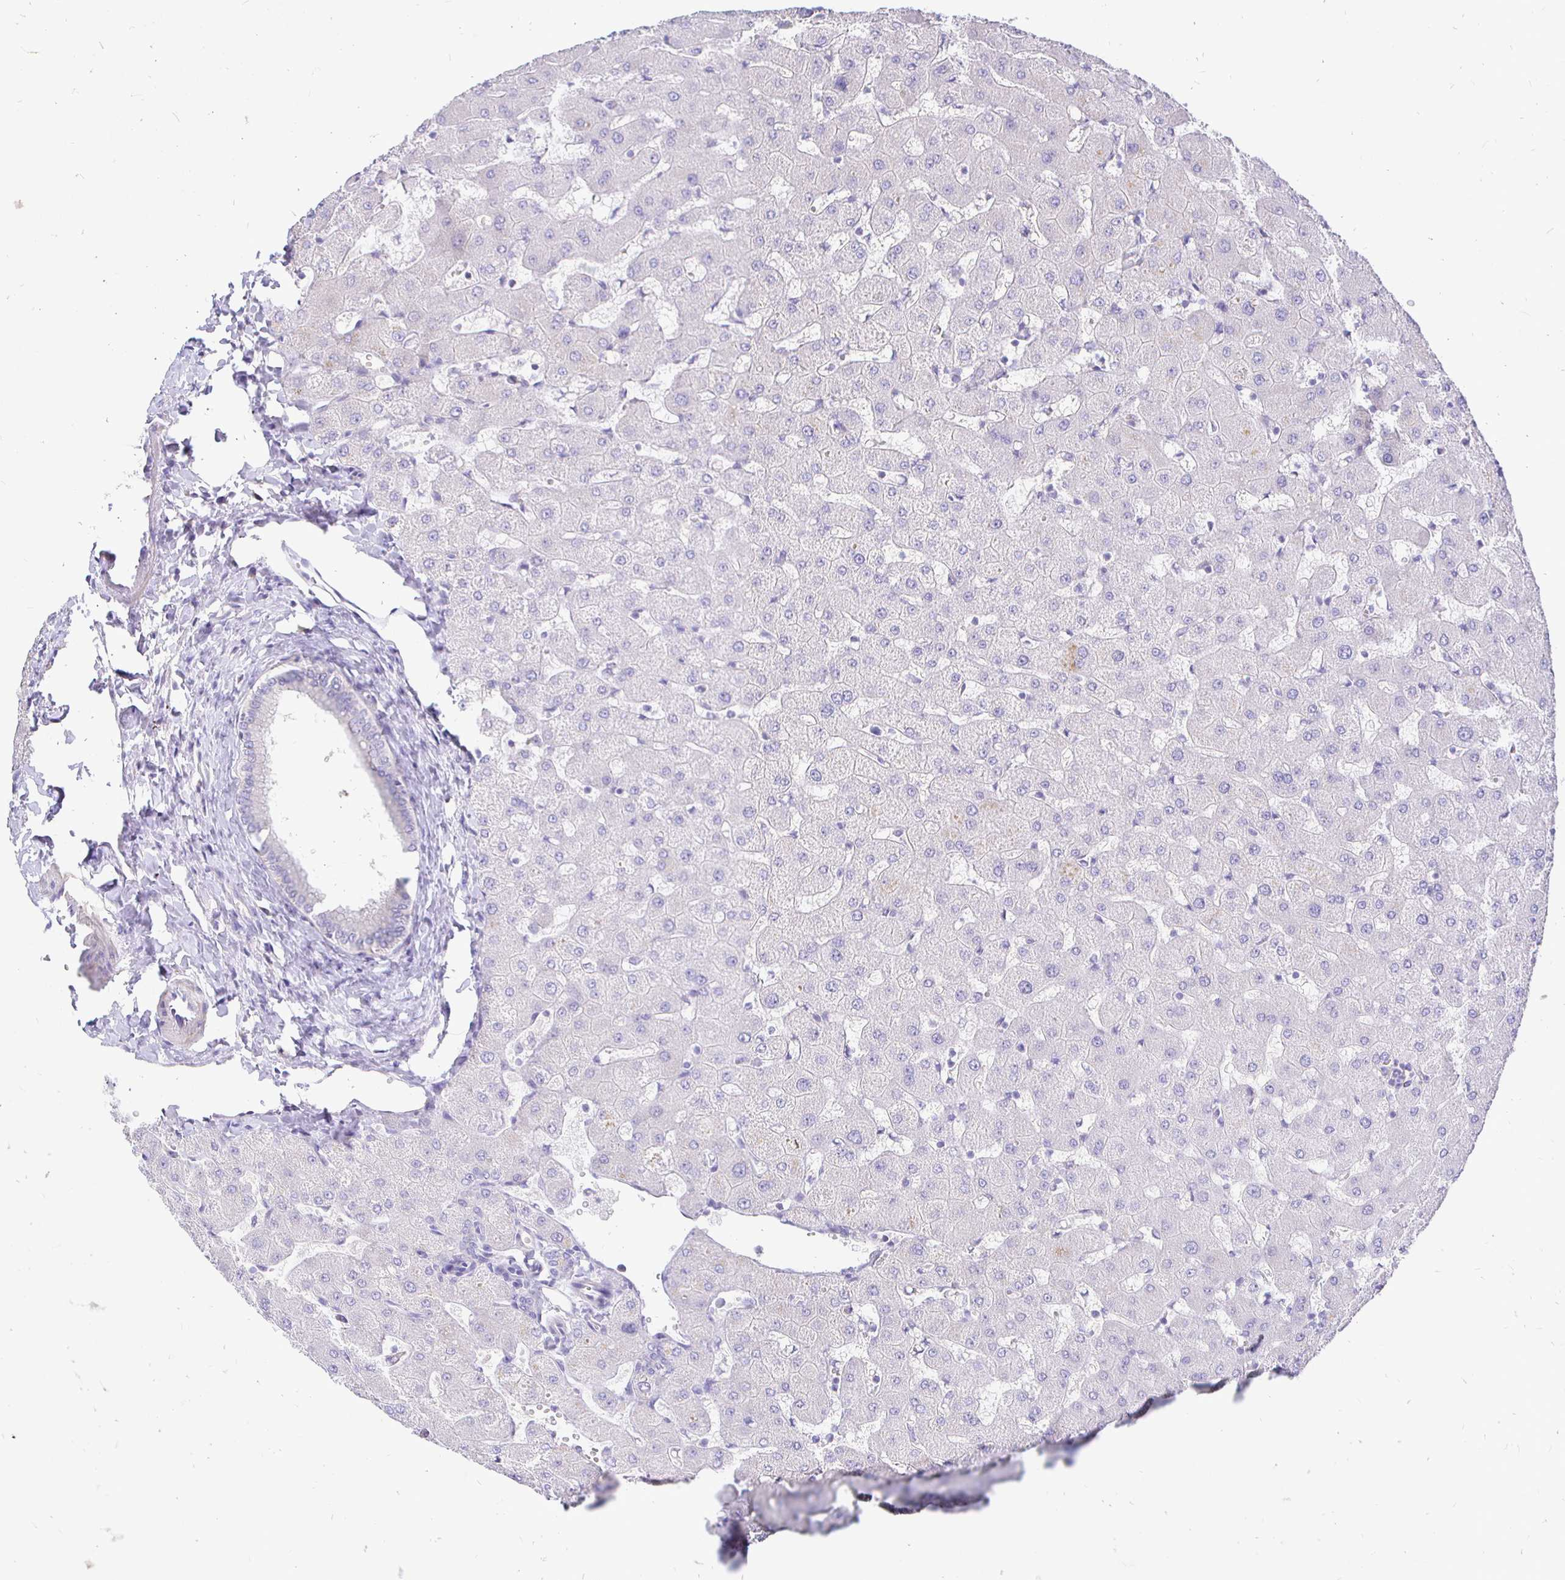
{"staining": {"intensity": "negative", "quantity": "none", "location": "none"}, "tissue": "liver", "cell_type": "Cholangiocytes", "image_type": "normal", "snomed": [{"axis": "morphology", "description": "Normal tissue, NOS"}, {"axis": "topography", "description": "Liver"}], "caption": "The immunohistochemistry (IHC) image has no significant positivity in cholangiocytes of liver. (Brightfield microscopy of DAB immunohistochemistry (IHC) at high magnification).", "gene": "NECAB1", "patient": {"sex": "female", "age": 63}}